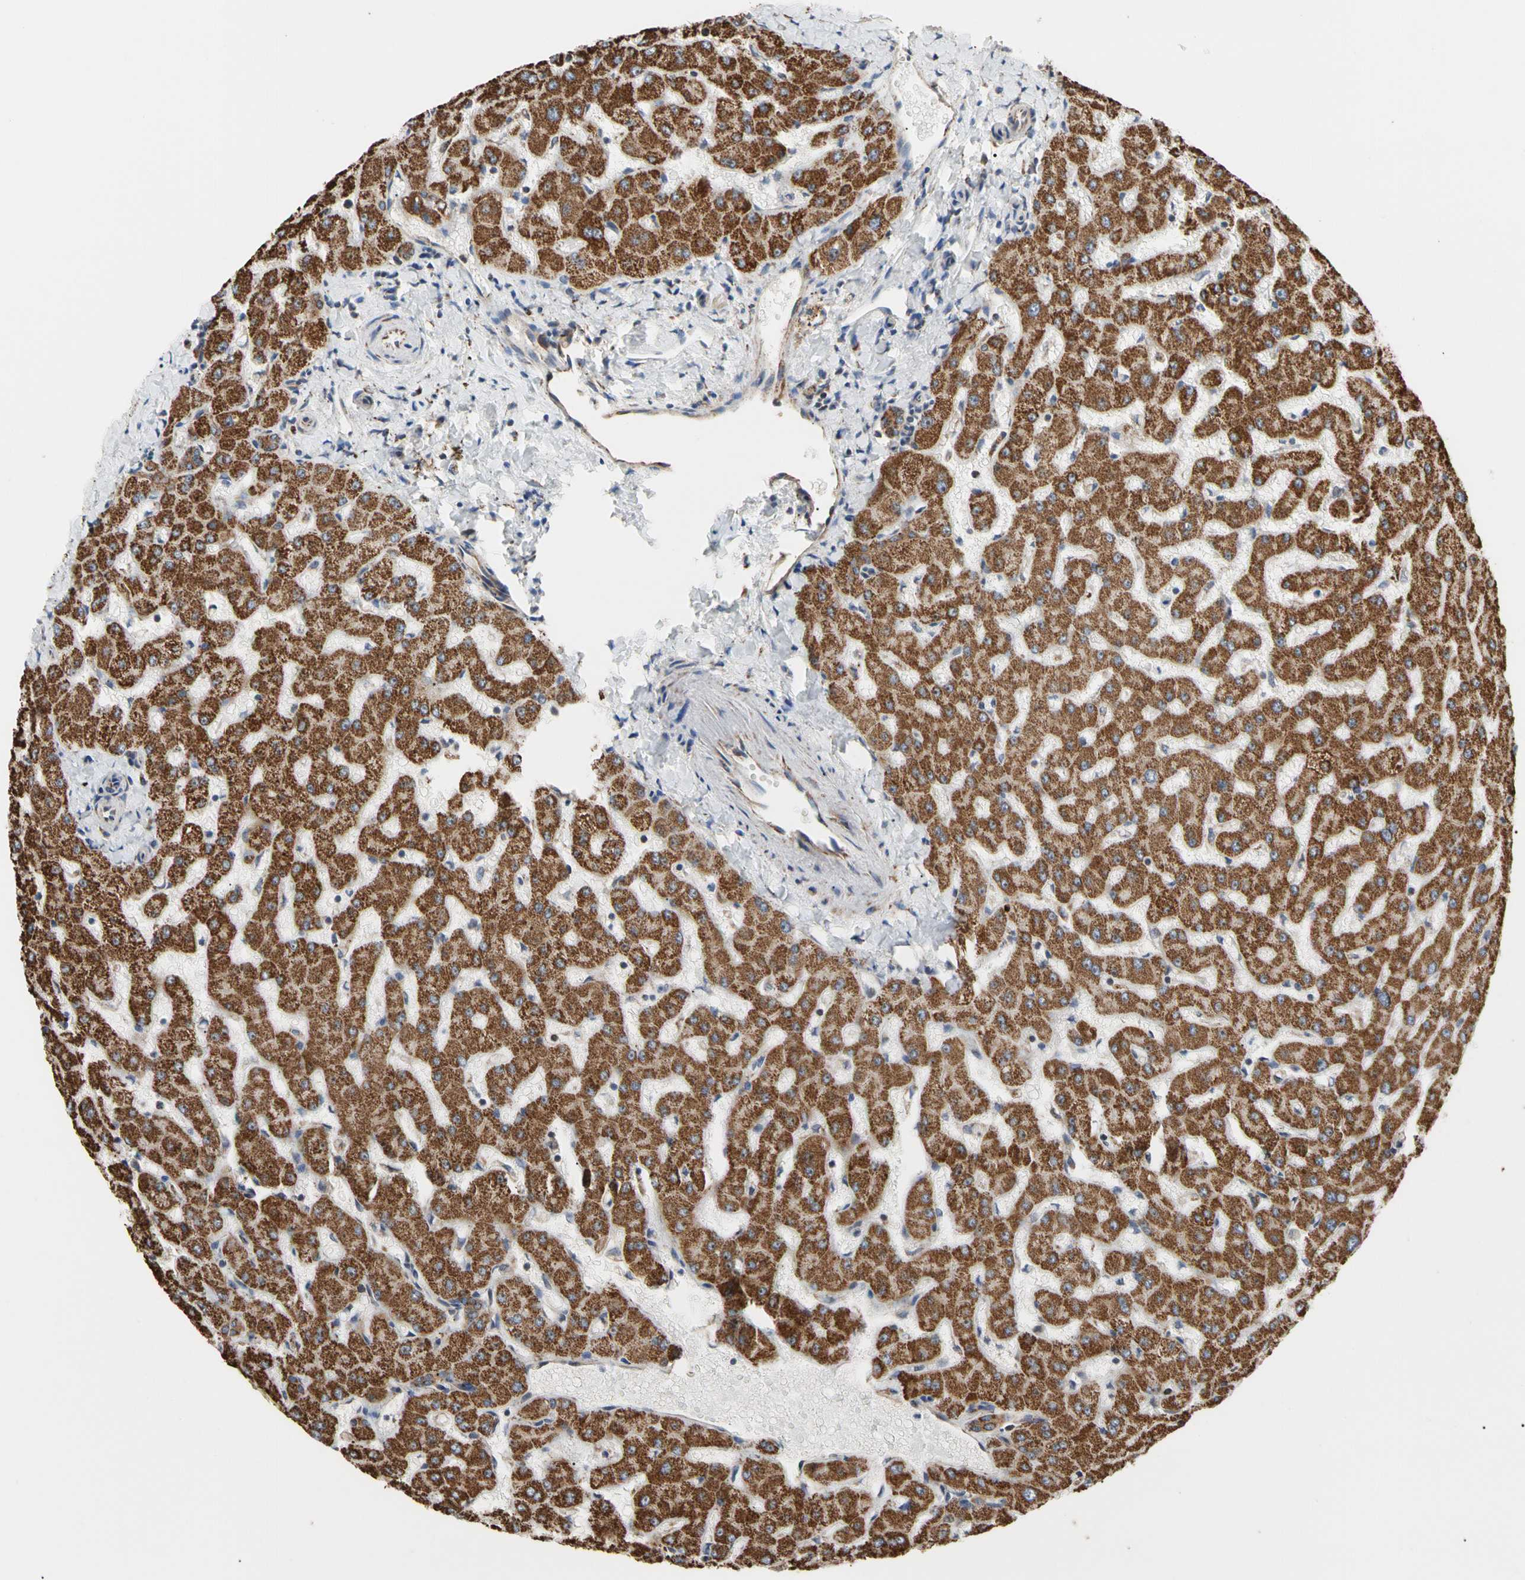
{"staining": {"intensity": "strong", "quantity": ">75%", "location": "cytoplasmic/membranous"}, "tissue": "liver", "cell_type": "Cholangiocytes", "image_type": "normal", "snomed": [{"axis": "morphology", "description": "Normal tissue, NOS"}, {"axis": "topography", "description": "Liver"}], "caption": "Brown immunohistochemical staining in normal human liver shows strong cytoplasmic/membranous positivity in approximately >75% of cholangiocytes.", "gene": "FAM110B", "patient": {"sex": "female", "age": 63}}